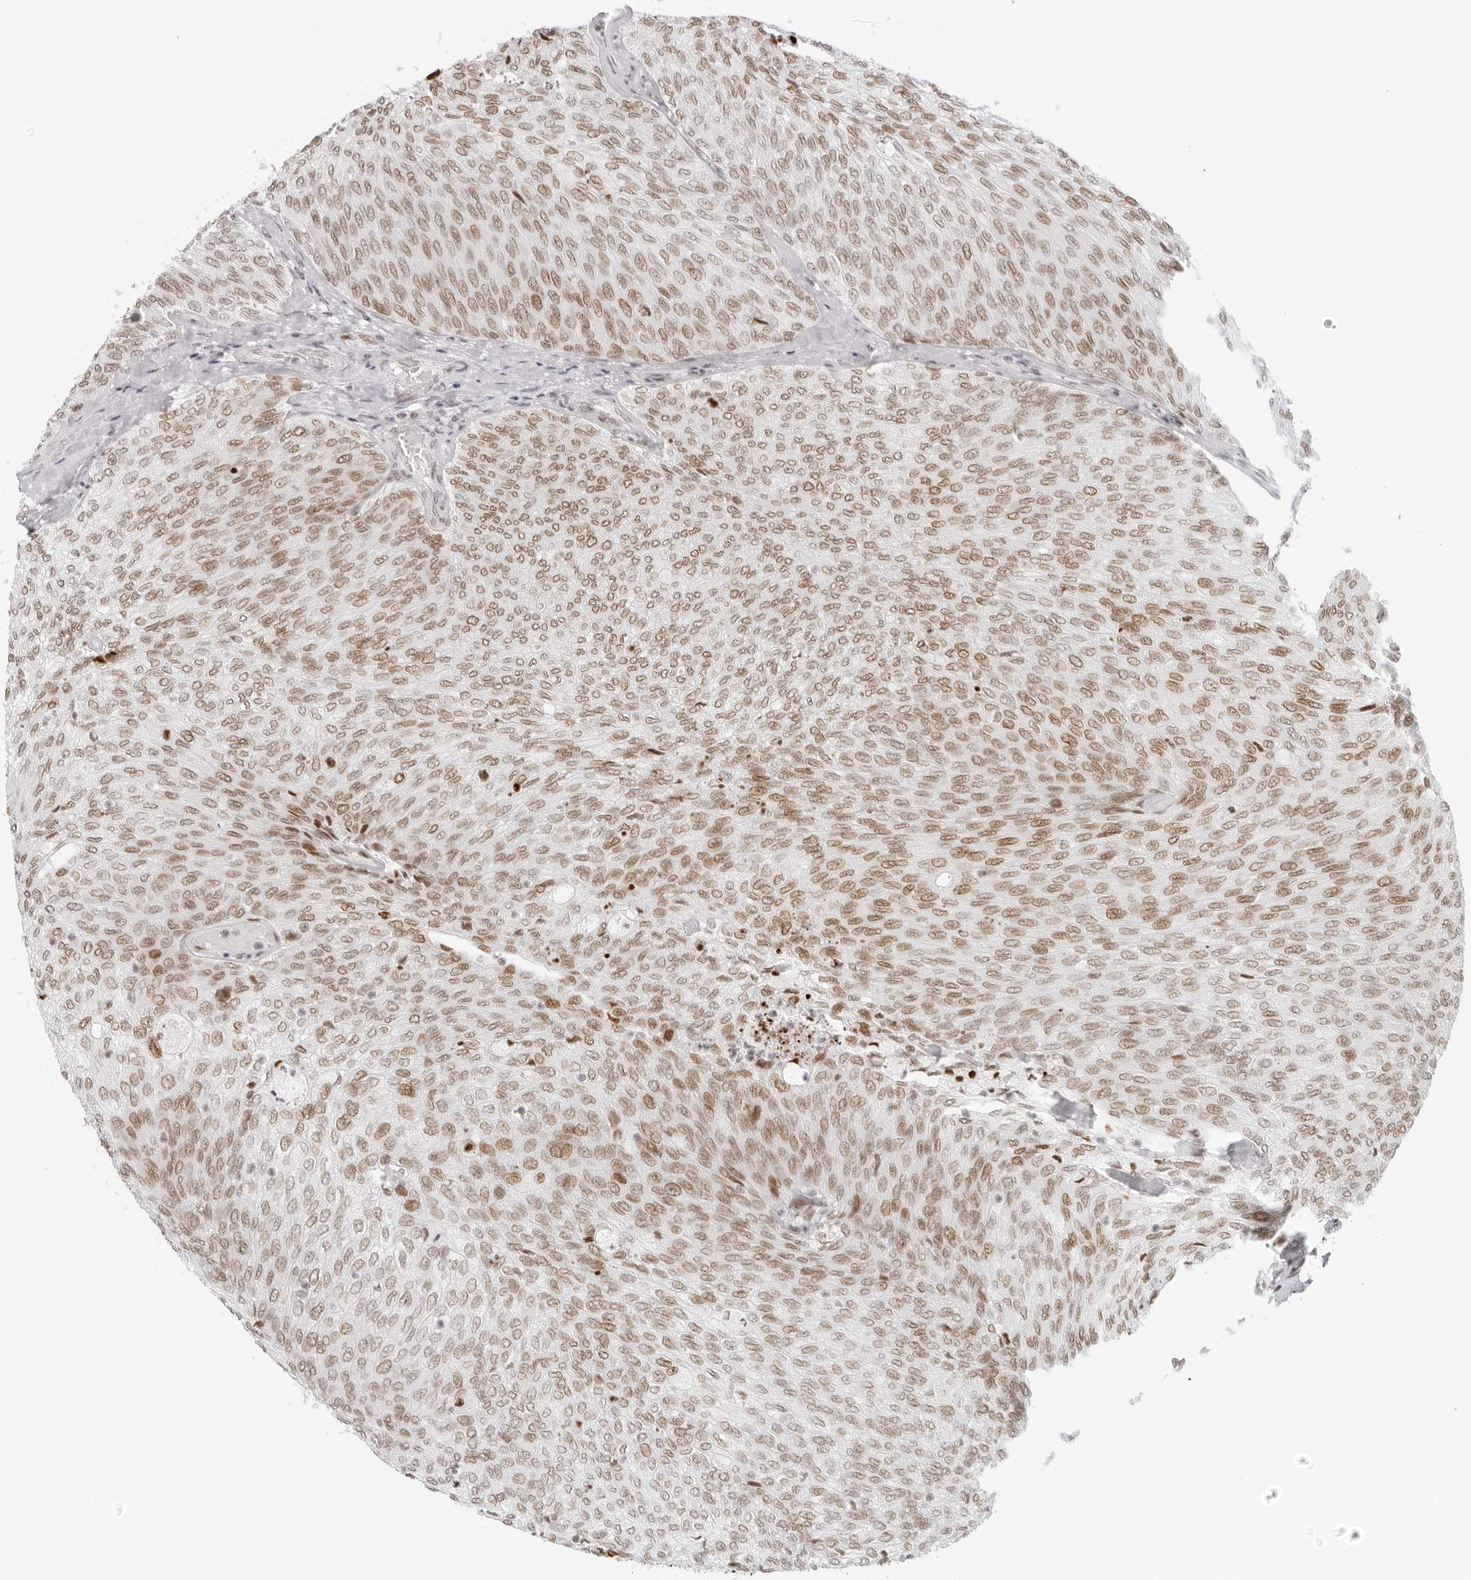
{"staining": {"intensity": "moderate", "quantity": ">75%", "location": "nuclear"}, "tissue": "urothelial cancer", "cell_type": "Tumor cells", "image_type": "cancer", "snomed": [{"axis": "morphology", "description": "Urothelial carcinoma, Low grade"}, {"axis": "topography", "description": "Urinary bladder"}], "caption": "Urothelial cancer stained with immunohistochemistry exhibits moderate nuclear expression in approximately >75% of tumor cells. The staining was performed using DAB to visualize the protein expression in brown, while the nuclei were stained in blue with hematoxylin (Magnification: 20x).", "gene": "RCC1", "patient": {"sex": "female", "age": 79}}